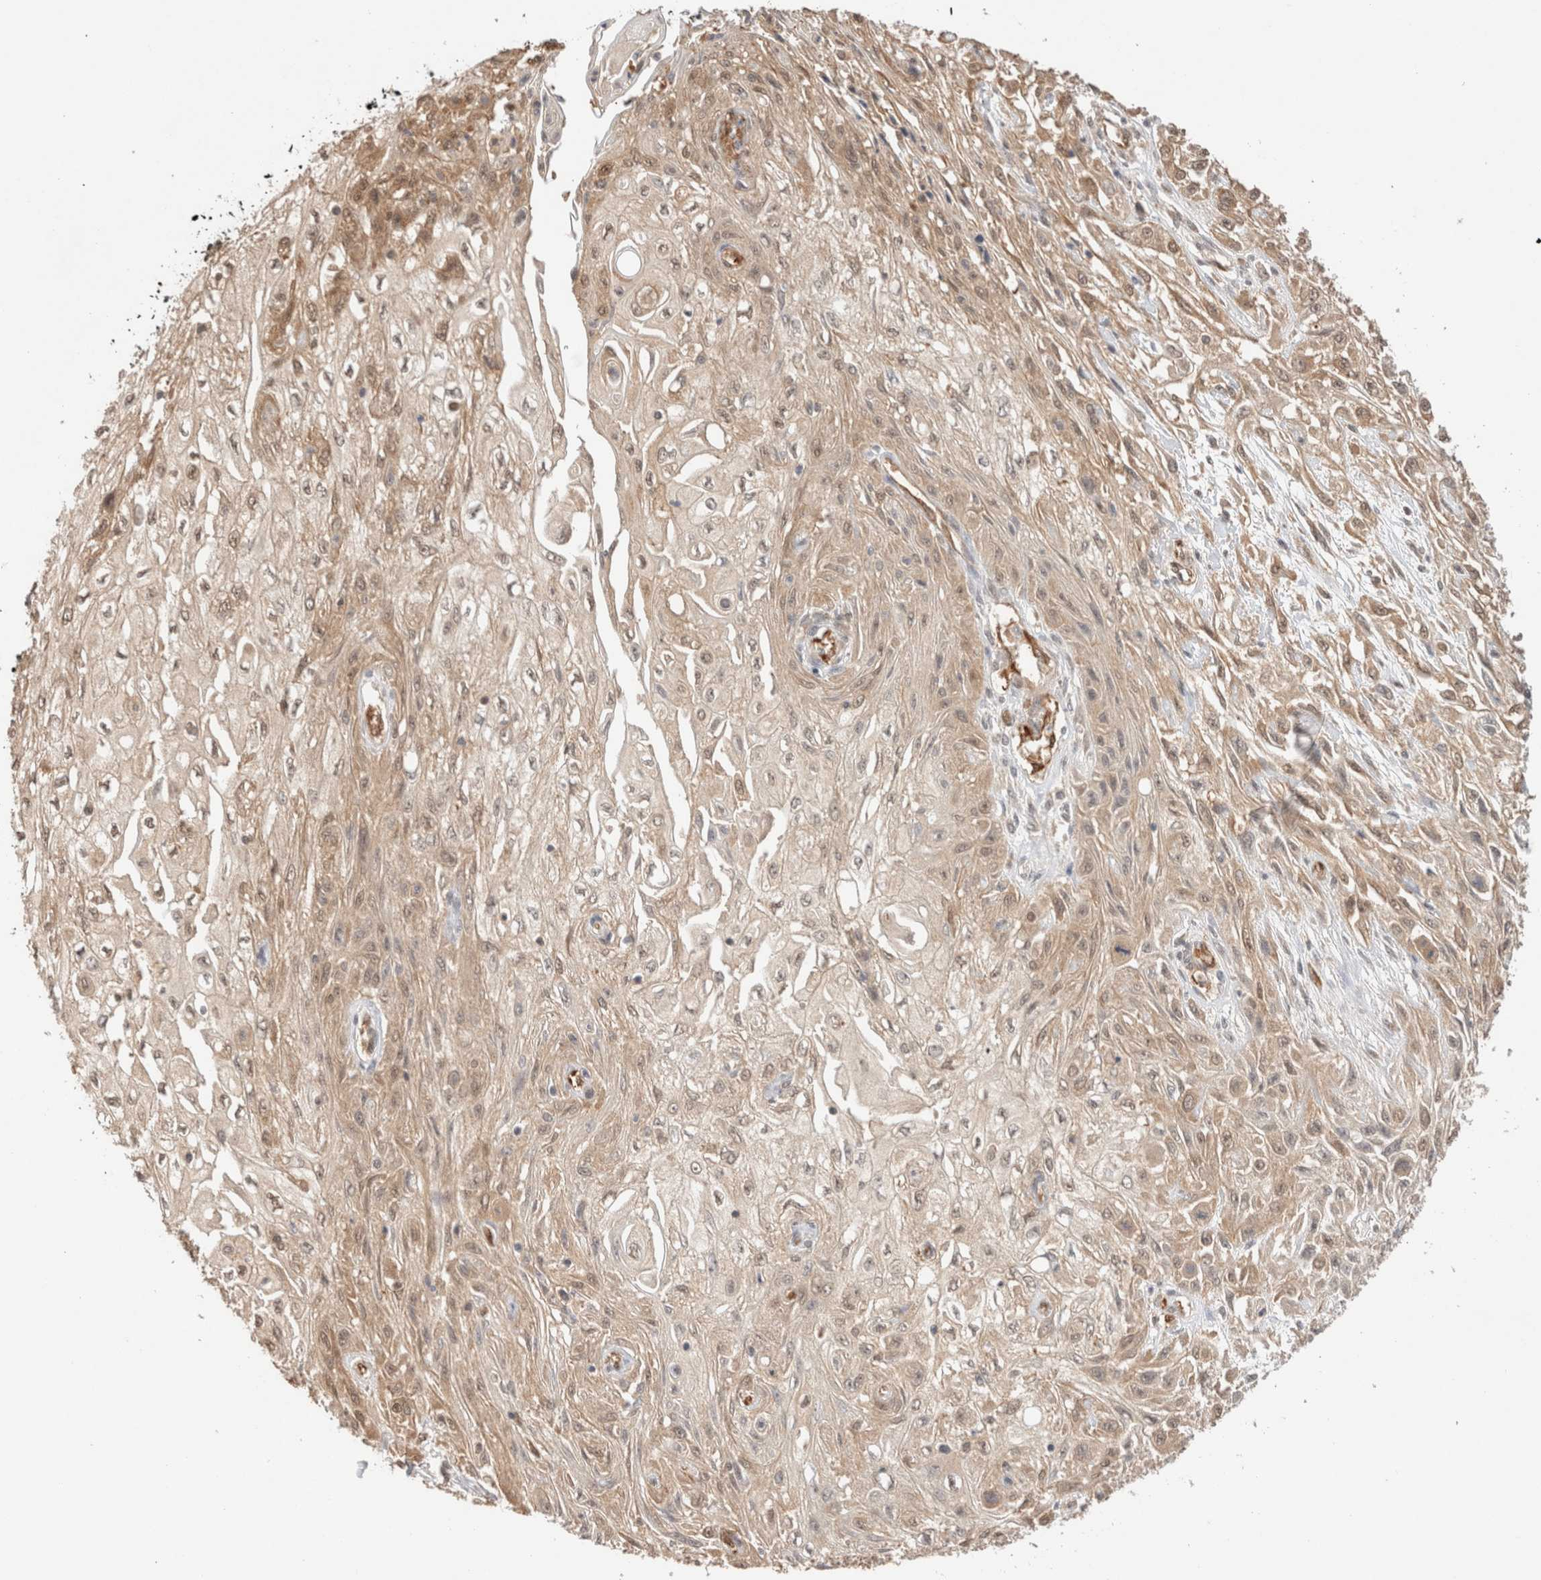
{"staining": {"intensity": "weak", "quantity": ">75%", "location": "cytoplasmic/membranous,nuclear"}, "tissue": "skin cancer", "cell_type": "Tumor cells", "image_type": "cancer", "snomed": [{"axis": "morphology", "description": "Squamous cell carcinoma, NOS"}, {"axis": "morphology", "description": "Squamous cell carcinoma, metastatic, NOS"}, {"axis": "topography", "description": "Skin"}, {"axis": "topography", "description": "Lymph node"}], "caption": "The photomicrograph shows a brown stain indicating the presence of a protein in the cytoplasmic/membranous and nuclear of tumor cells in skin squamous cell carcinoma.", "gene": "CA13", "patient": {"sex": "male", "age": 75}}